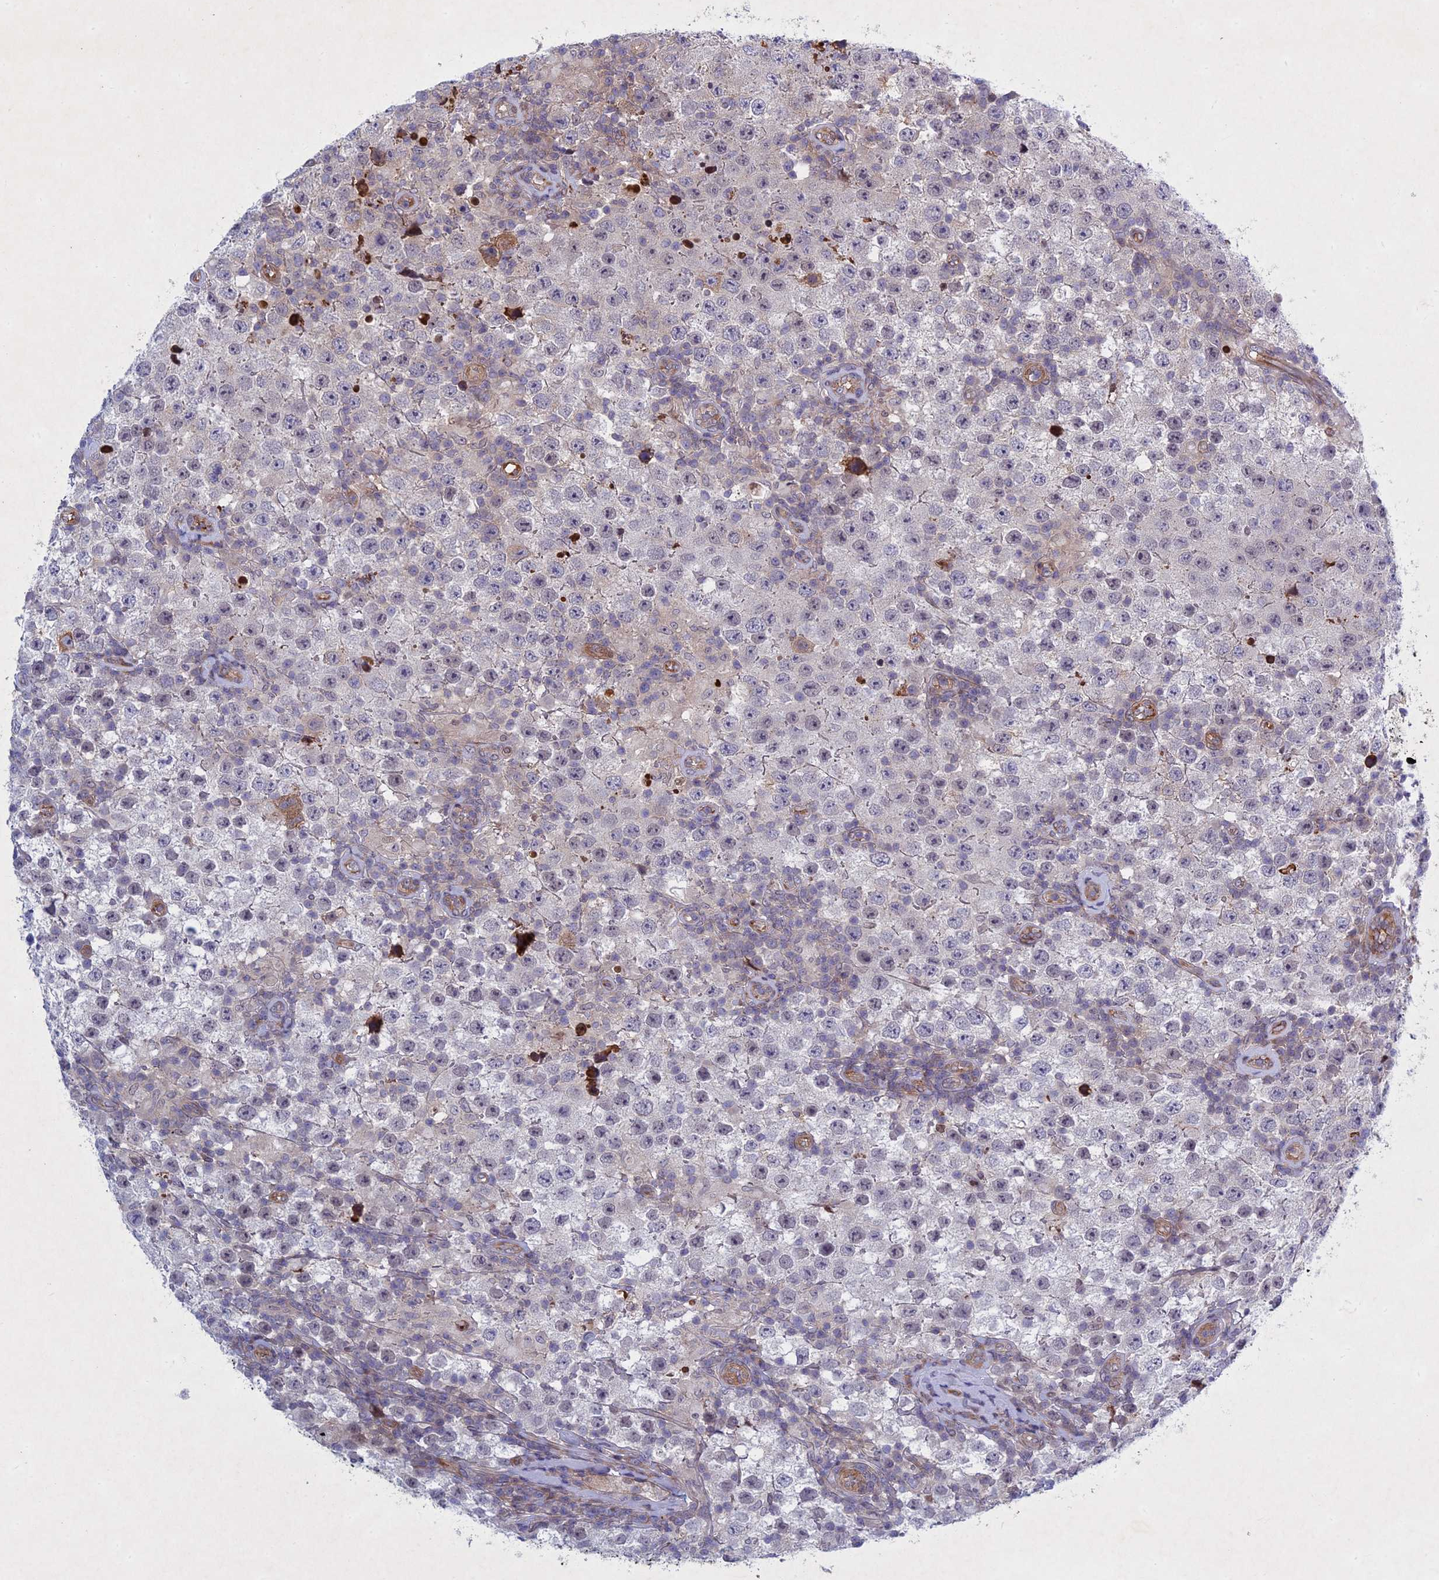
{"staining": {"intensity": "negative", "quantity": "none", "location": "none"}, "tissue": "testis cancer", "cell_type": "Tumor cells", "image_type": "cancer", "snomed": [{"axis": "morphology", "description": "Normal tissue, NOS"}, {"axis": "morphology", "description": "Urothelial carcinoma, High grade"}, {"axis": "morphology", "description": "Seminoma, NOS"}, {"axis": "morphology", "description": "Carcinoma, Embryonal, NOS"}, {"axis": "topography", "description": "Urinary bladder"}, {"axis": "topography", "description": "Testis"}], "caption": "Testis cancer (seminoma) was stained to show a protein in brown. There is no significant expression in tumor cells.", "gene": "PTHLH", "patient": {"sex": "male", "age": 41}}